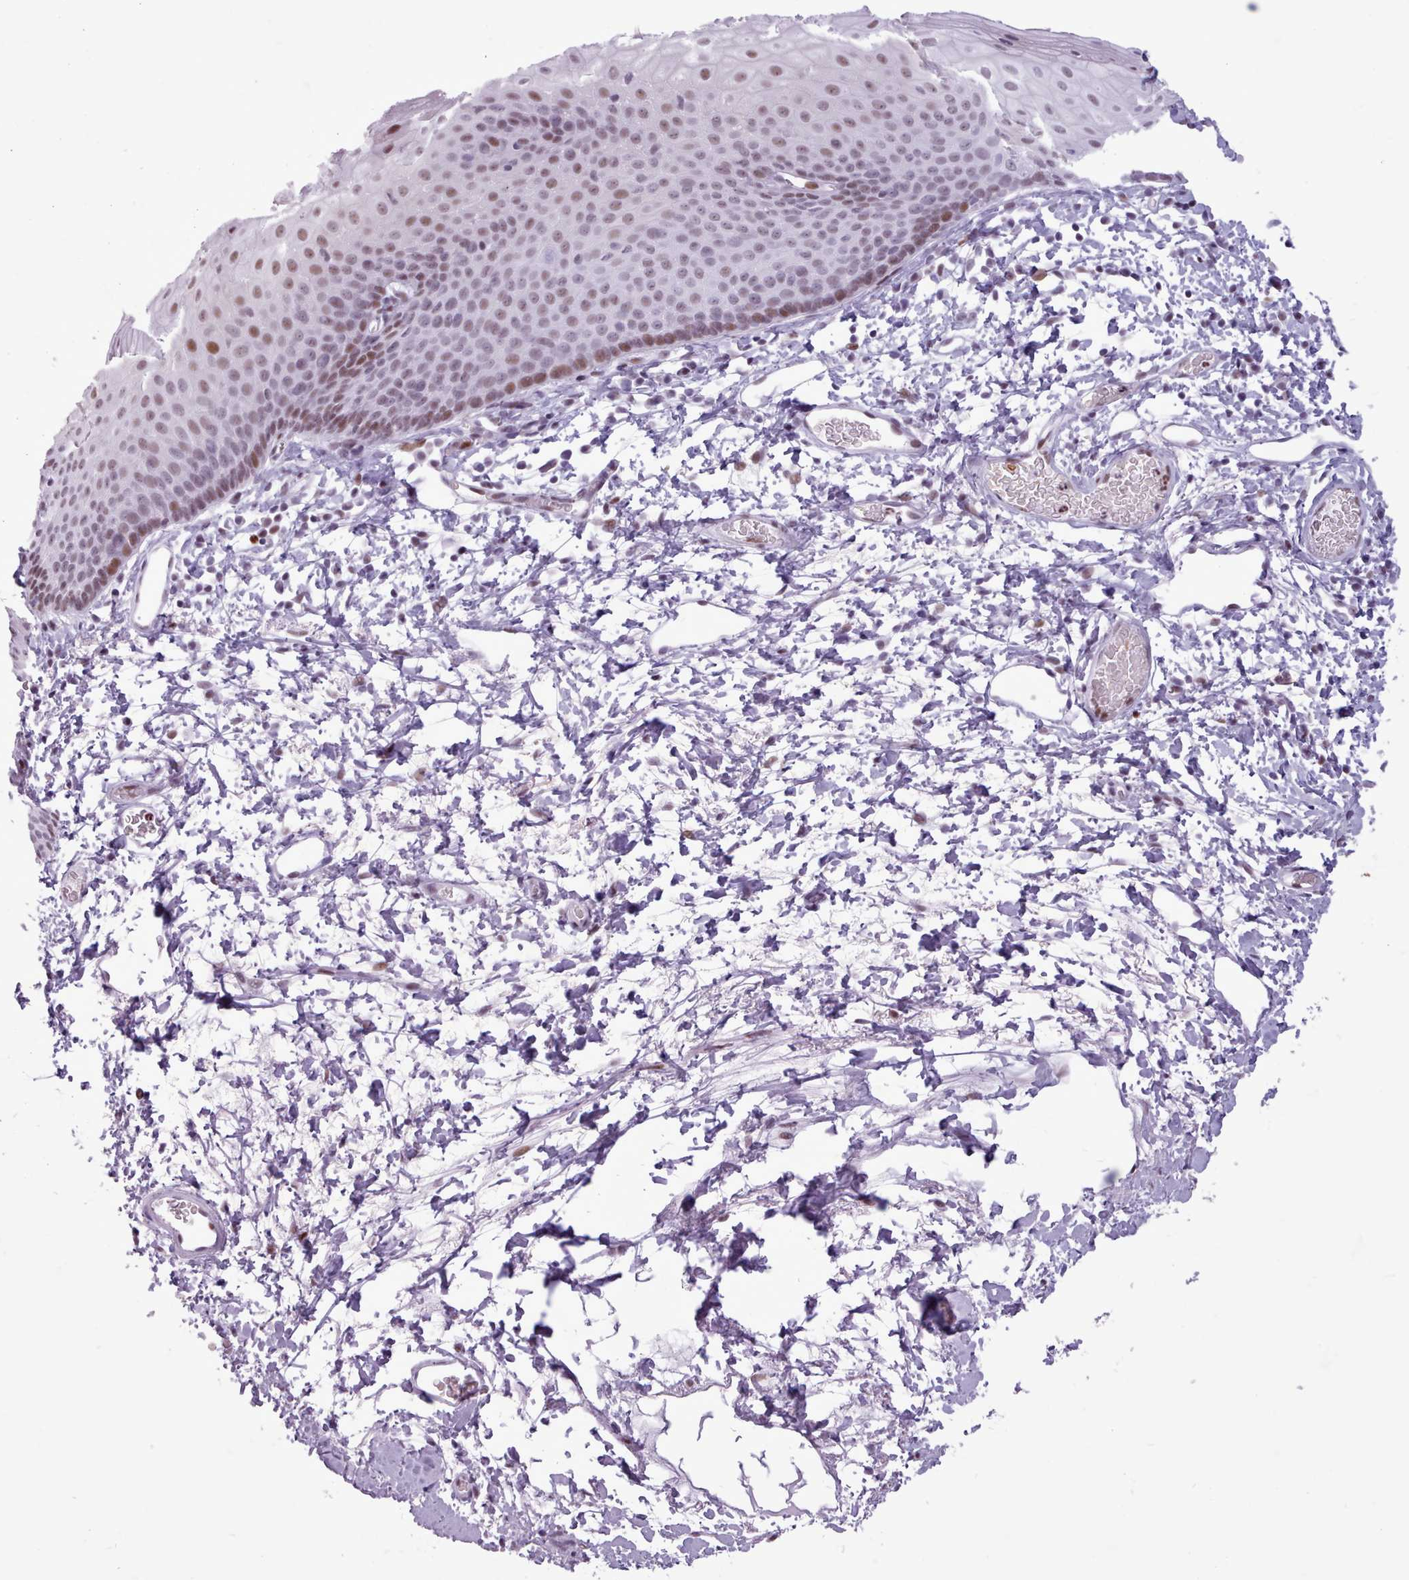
{"staining": {"intensity": "moderate", "quantity": ">75%", "location": "nuclear"}, "tissue": "skin", "cell_type": "Epidermal cells", "image_type": "normal", "snomed": [{"axis": "morphology", "description": "Normal tissue, NOS"}, {"axis": "morphology", "description": "Hemorrhoids"}, {"axis": "morphology", "description": "Inflammation, NOS"}, {"axis": "topography", "description": "Anal"}], "caption": "A high-resolution histopathology image shows immunohistochemistry (IHC) staining of unremarkable skin, which reveals moderate nuclear positivity in about >75% of epidermal cells. (Stains: DAB (3,3'-diaminobenzidine) in brown, nuclei in blue, Microscopy: brightfield microscopy at high magnification).", "gene": "SRSF4", "patient": {"sex": "male", "age": 60}}